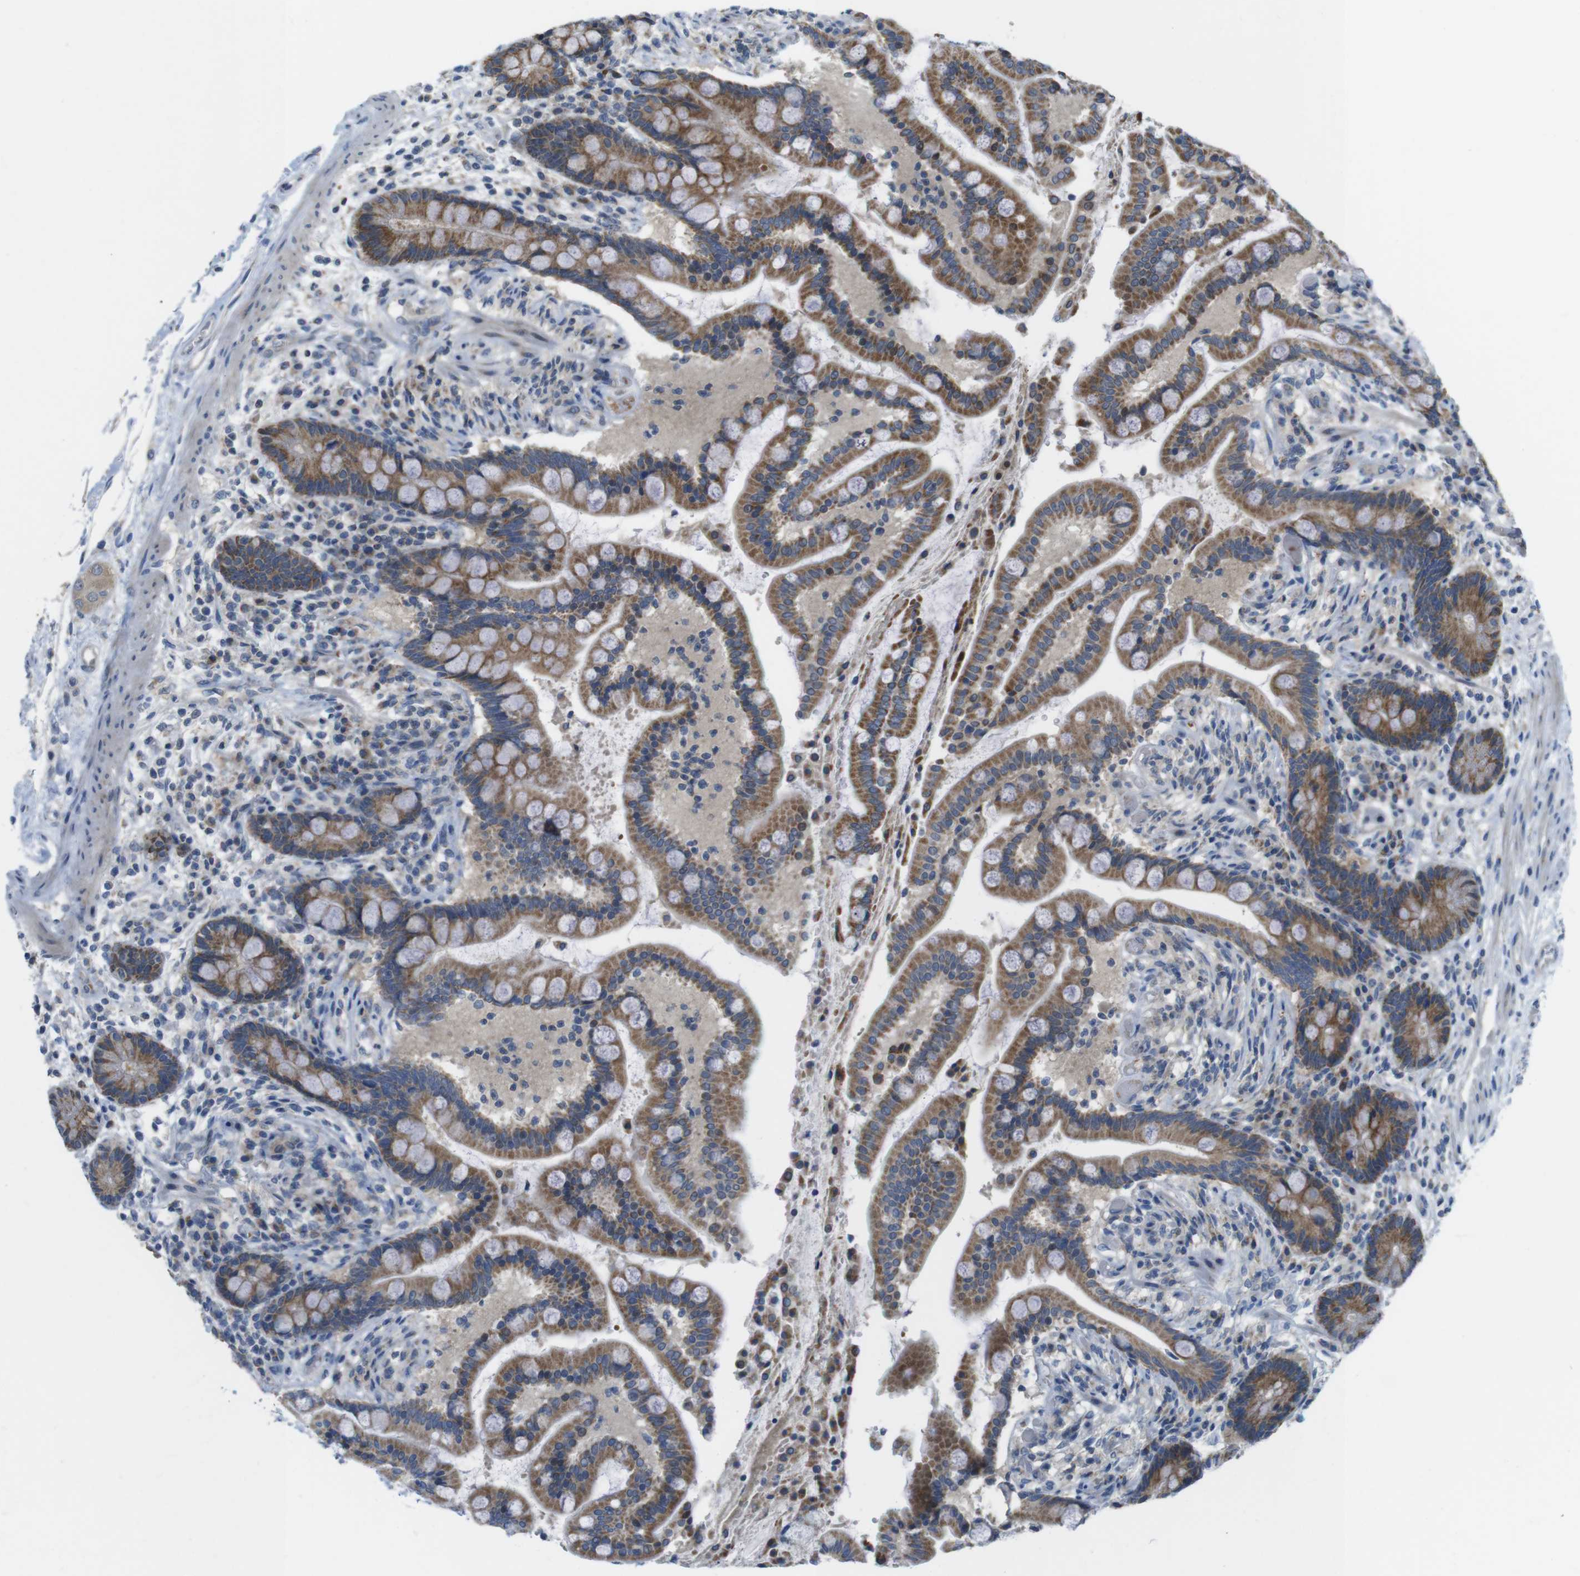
{"staining": {"intensity": "negative", "quantity": "none", "location": "none"}, "tissue": "colon", "cell_type": "Endothelial cells", "image_type": "normal", "snomed": [{"axis": "morphology", "description": "Normal tissue, NOS"}, {"axis": "topography", "description": "Colon"}], "caption": "This is an immunohistochemistry (IHC) histopathology image of unremarkable human colon. There is no staining in endothelial cells.", "gene": "MARCHF1", "patient": {"sex": "male", "age": 73}}